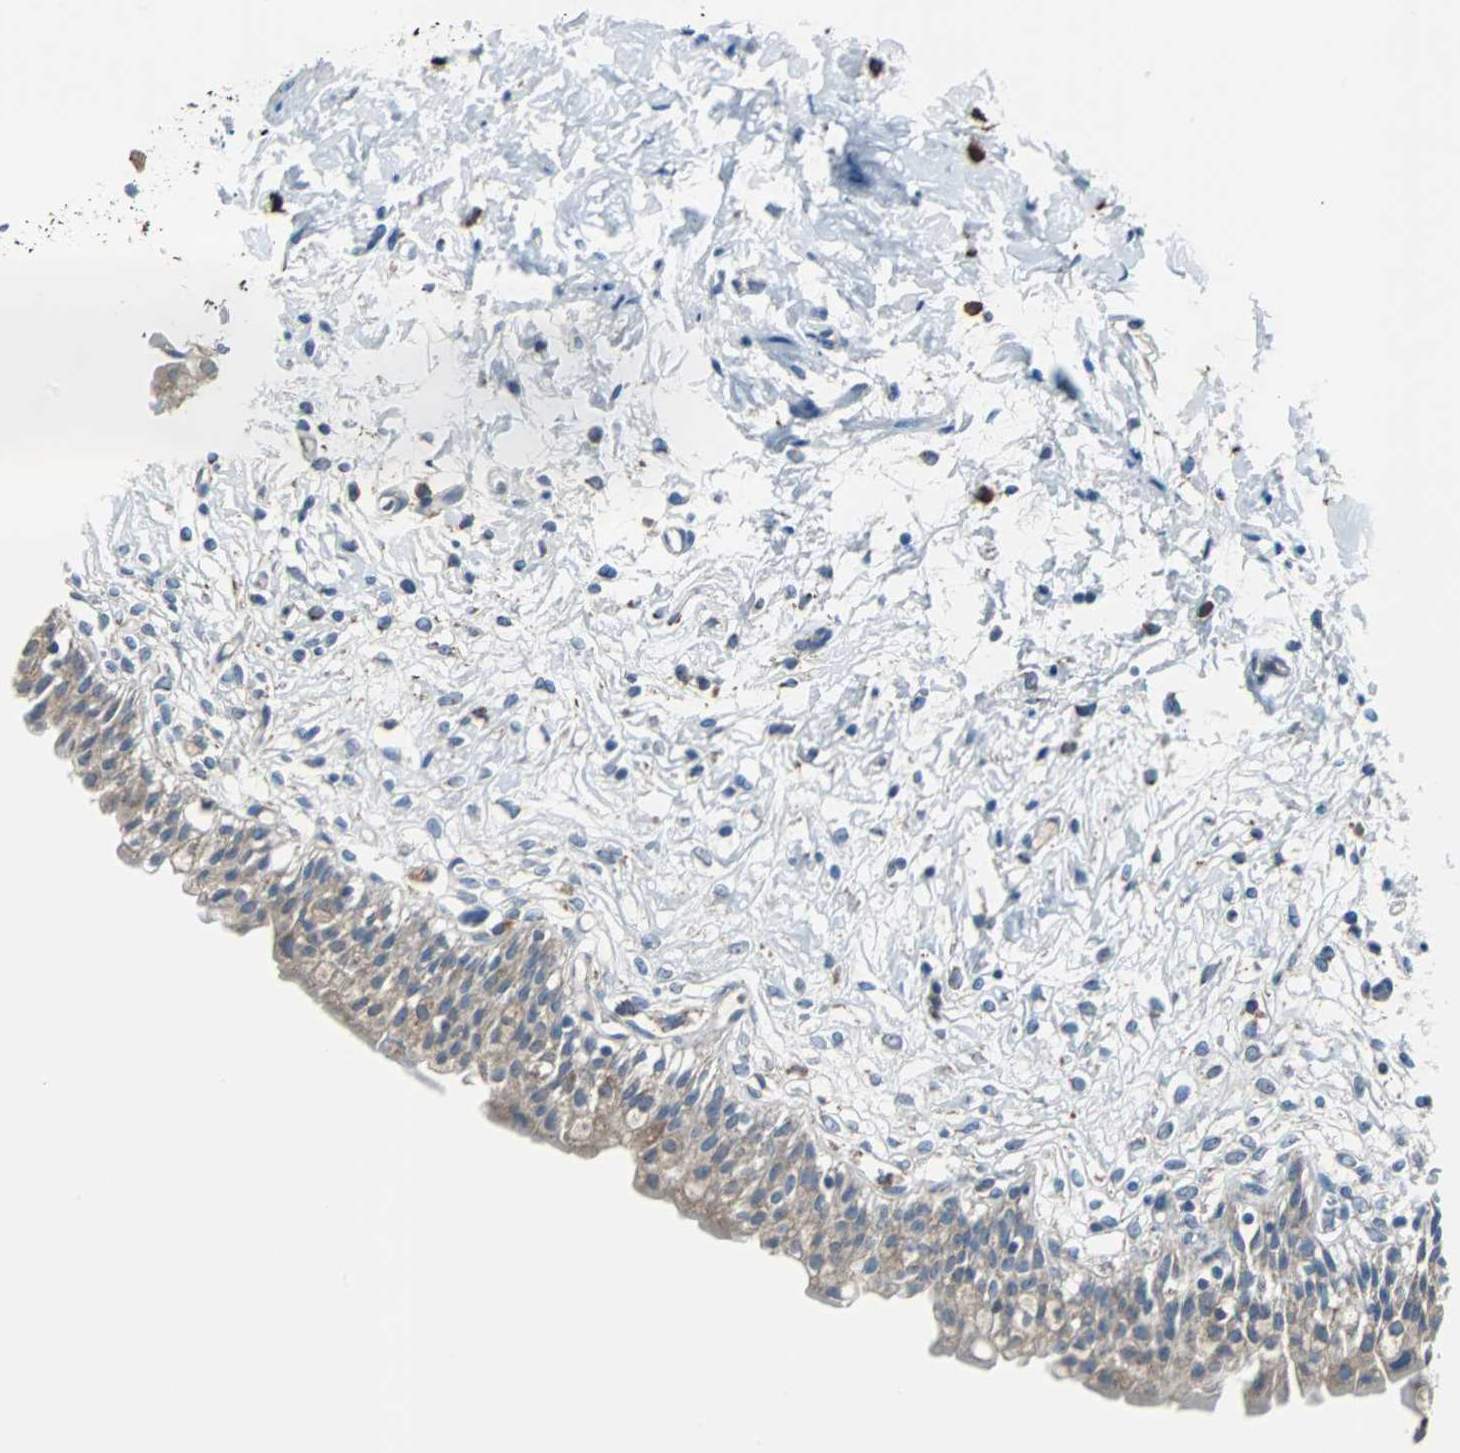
{"staining": {"intensity": "weak", "quantity": "25%-75%", "location": "cytoplasmic/membranous"}, "tissue": "urinary bladder", "cell_type": "Urothelial cells", "image_type": "normal", "snomed": [{"axis": "morphology", "description": "Normal tissue, NOS"}, {"axis": "topography", "description": "Urinary bladder"}], "caption": "Weak cytoplasmic/membranous positivity is present in about 25%-75% of urothelial cells in benign urinary bladder. (DAB (3,3'-diaminobenzidine) = brown stain, brightfield microscopy at high magnification).", "gene": "PDIA4", "patient": {"sex": "female", "age": 80}}